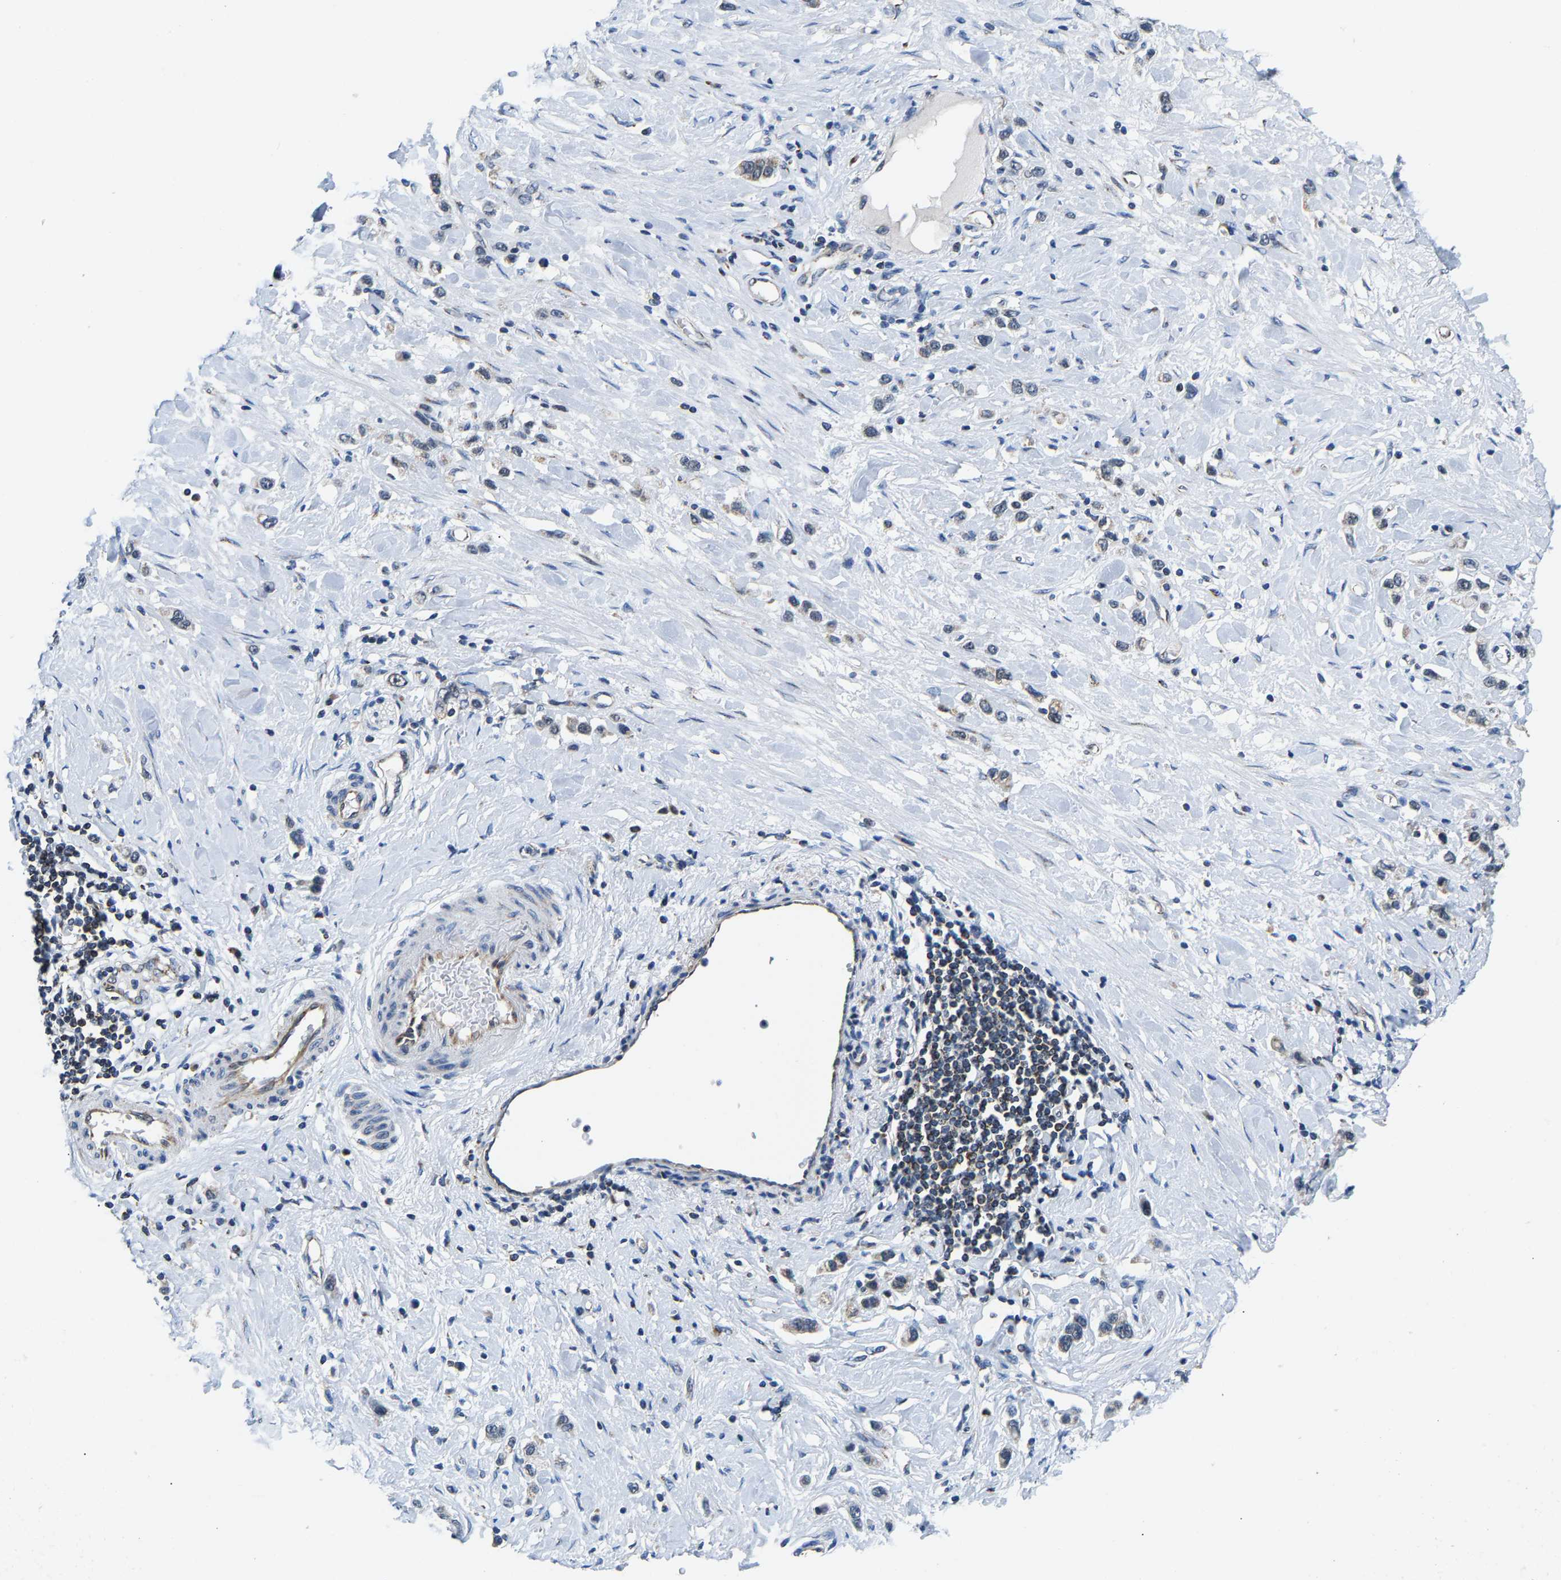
{"staining": {"intensity": "weak", "quantity": "<25%", "location": "cytoplasmic/membranous"}, "tissue": "stomach cancer", "cell_type": "Tumor cells", "image_type": "cancer", "snomed": [{"axis": "morphology", "description": "Adenocarcinoma, NOS"}, {"axis": "topography", "description": "Stomach"}], "caption": "Photomicrograph shows no significant protein positivity in tumor cells of stomach adenocarcinoma. The staining is performed using DAB brown chromogen with nuclei counter-stained in using hematoxylin.", "gene": "GIMAP7", "patient": {"sex": "female", "age": 65}}